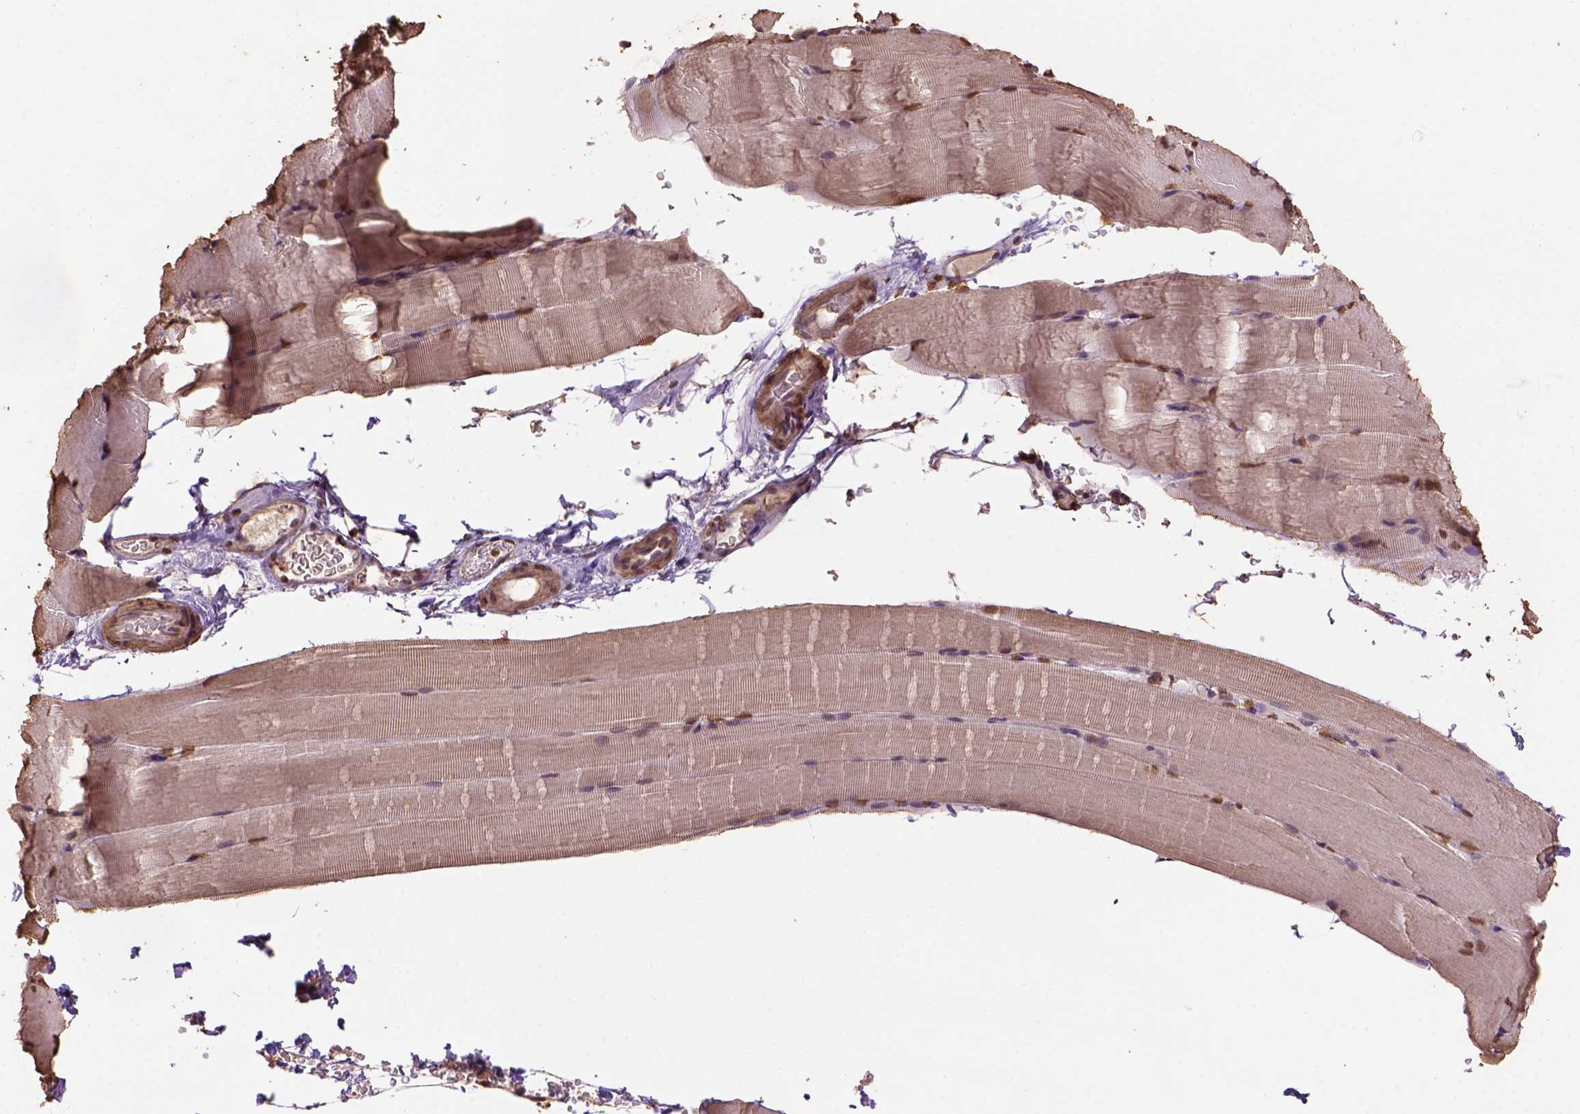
{"staining": {"intensity": "moderate", "quantity": ">75%", "location": "nuclear"}, "tissue": "skeletal muscle", "cell_type": "Myocytes", "image_type": "normal", "snomed": [{"axis": "morphology", "description": "Normal tissue, NOS"}, {"axis": "topography", "description": "Skeletal muscle"}], "caption": "Immunohistochemical staining of benign human skeletal muscle reveals moderate nuclear protein positivity in approximately >75% of myocytes. Immunohistochemistry stains the protein in brown and the nuclei are stained blue.", "gene": "CSTF2T", "patient": {"sex": "female", "age": 37}}